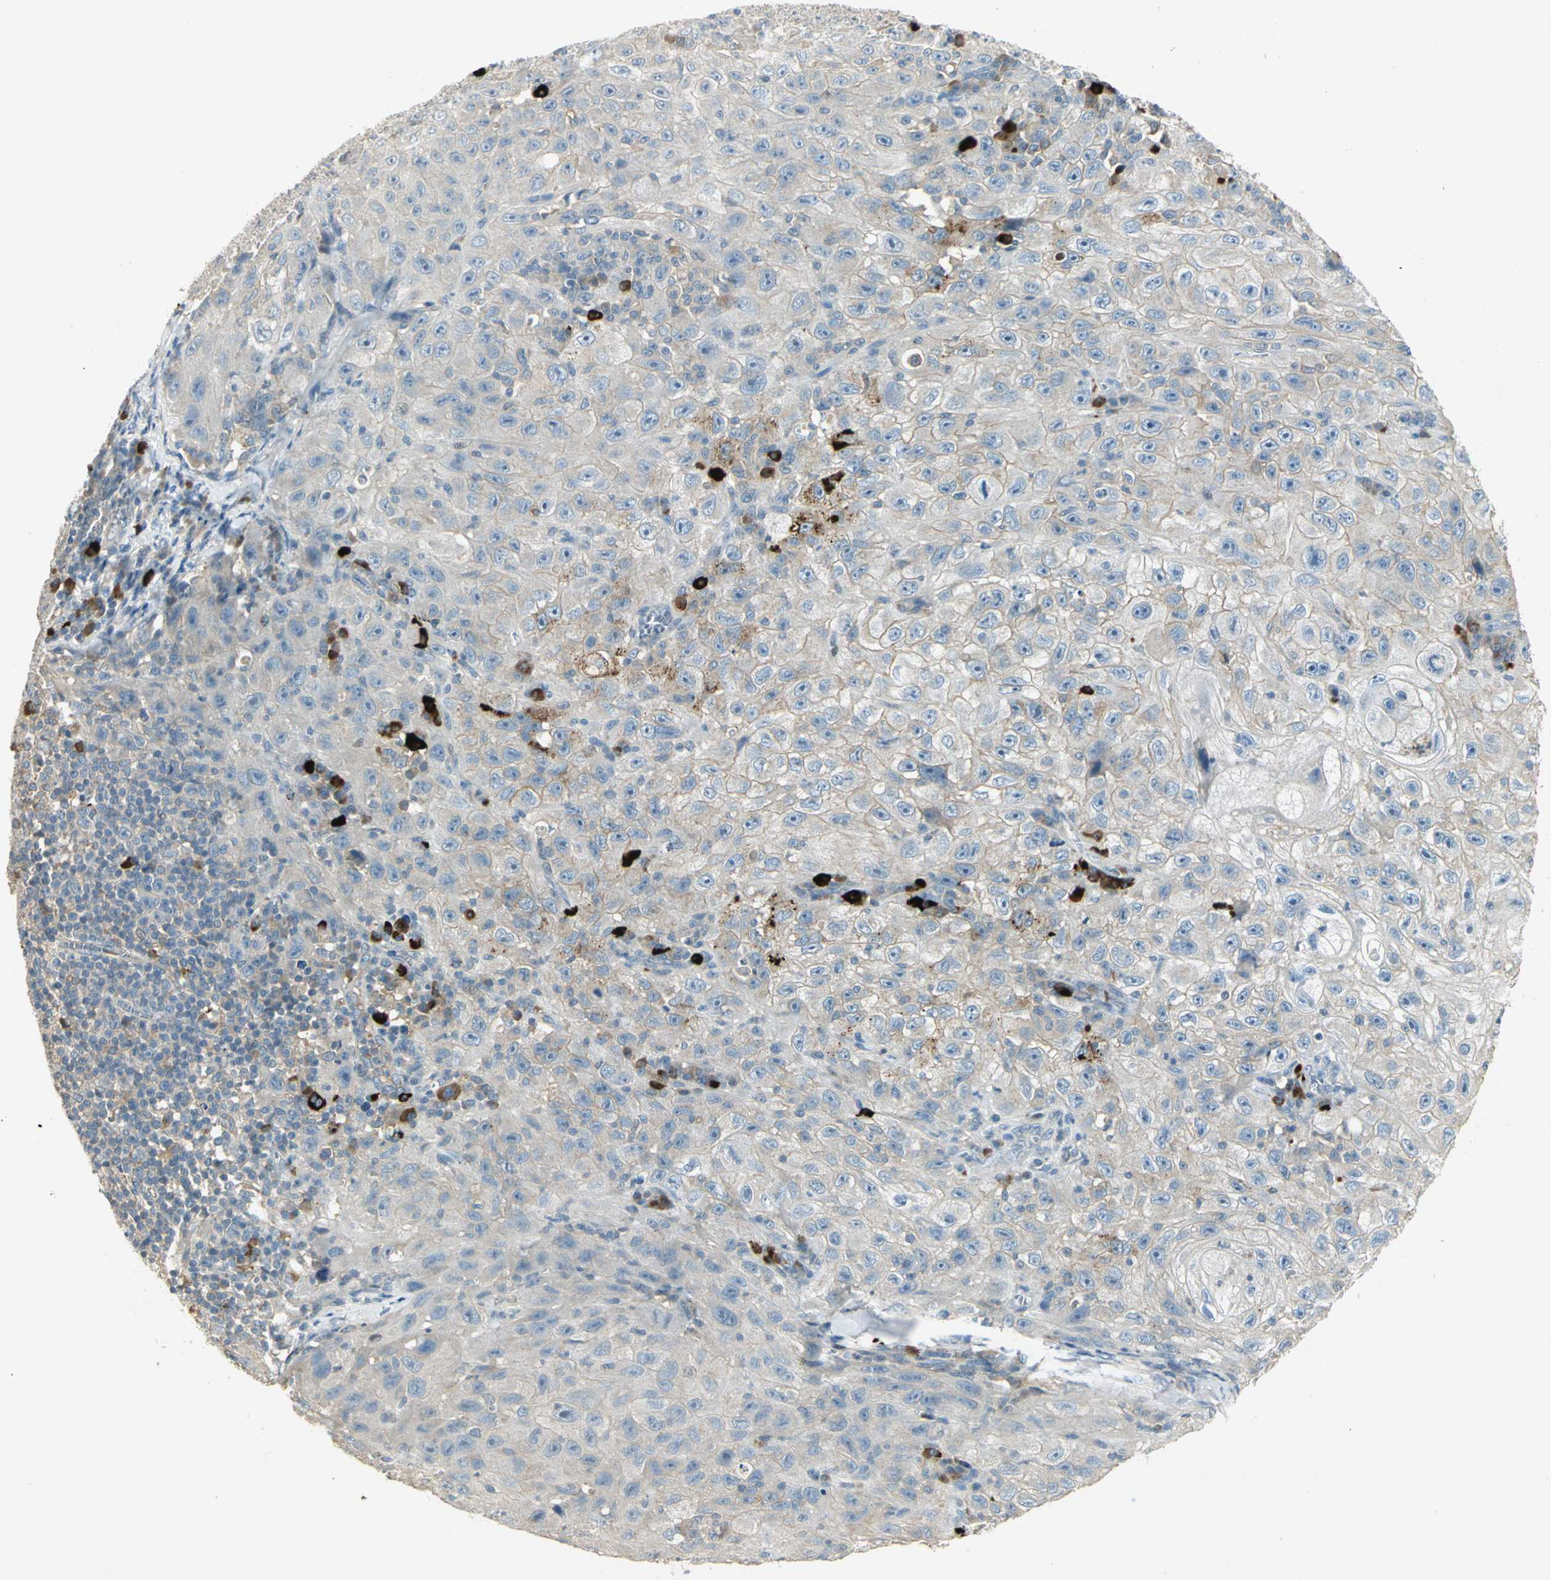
{"staining": {"intensity": "weak", "quantity": "<25%", "location": "cytoplasmic/membranous"}, "tissue": "skin cancer", "cell_type": "Tumor cells", "image_type": "cancer", "snomed": [{"axis": "morphology", "description": "Squamous cell carcinoma, NOS"}, {"axis": "topography", "description": "Skin"}], "caption": "An immunohistochemistry (IHC) histopathology image of squamous cell carcinoma (skin) is shown. There is no staining in tumor cells of squamous cell carcinoma (skin).", "gene": "PROC", "patient": {"sex": "male", "age": 75}}